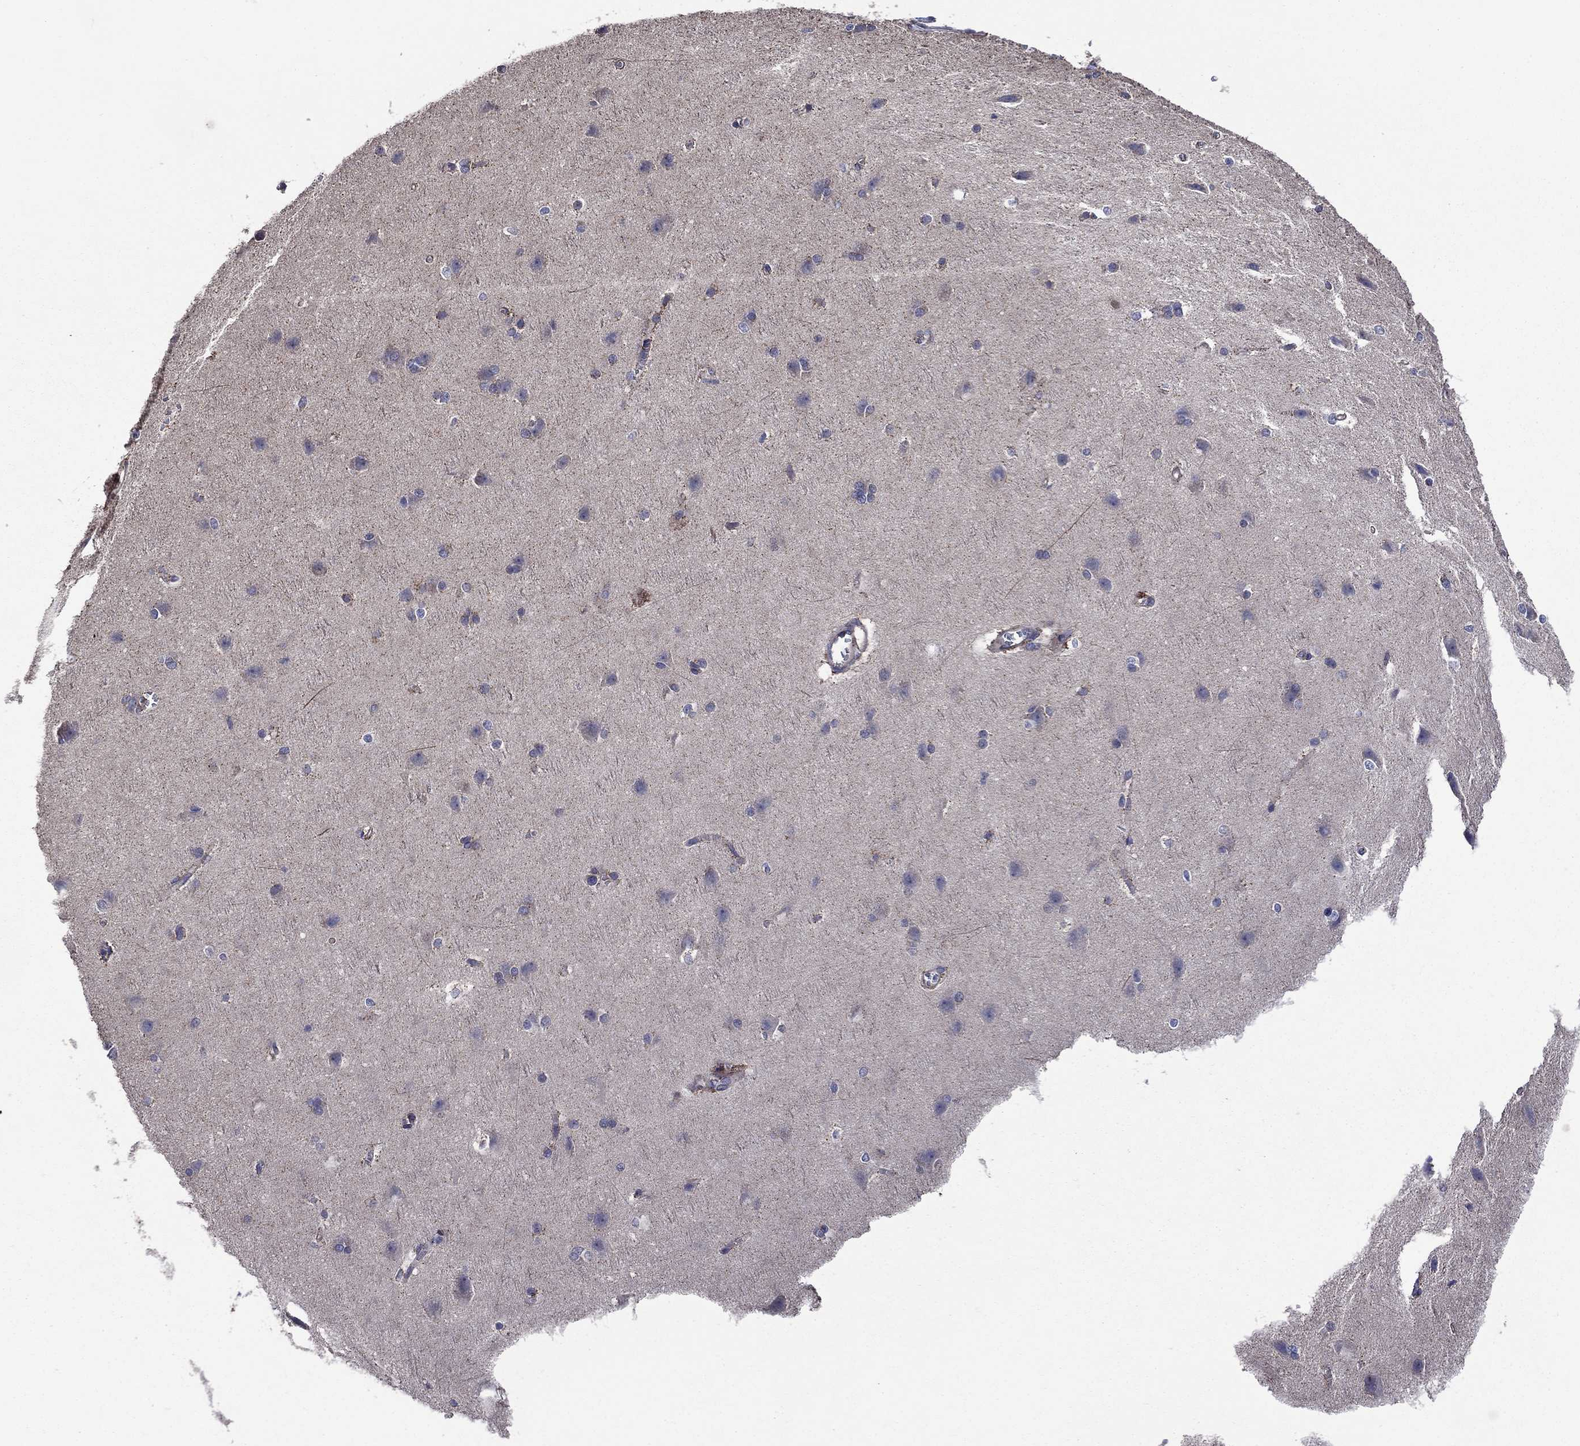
{"staining": {"intensity": "negative", "quantity": "none", "location": "none"}, "tissue": "cerebral cortex", "cell_type": "Endothelial cells", "image_type": "normal", "snomed": [{"axis": "morphology", "description": "Normal tissue, NOS"}, {"axis": "topography", "description": "Cerebral cortex"}], "caption": "This micrograph is of benign cerebral cortex stained with immunohistochemistry (IHC) to label a protein in brown with the nuclei are counter-stained blue. There is no positivity in endothelial cells.", "gene": "KIF22", "patient": {"sex": "male", "age": 37}}